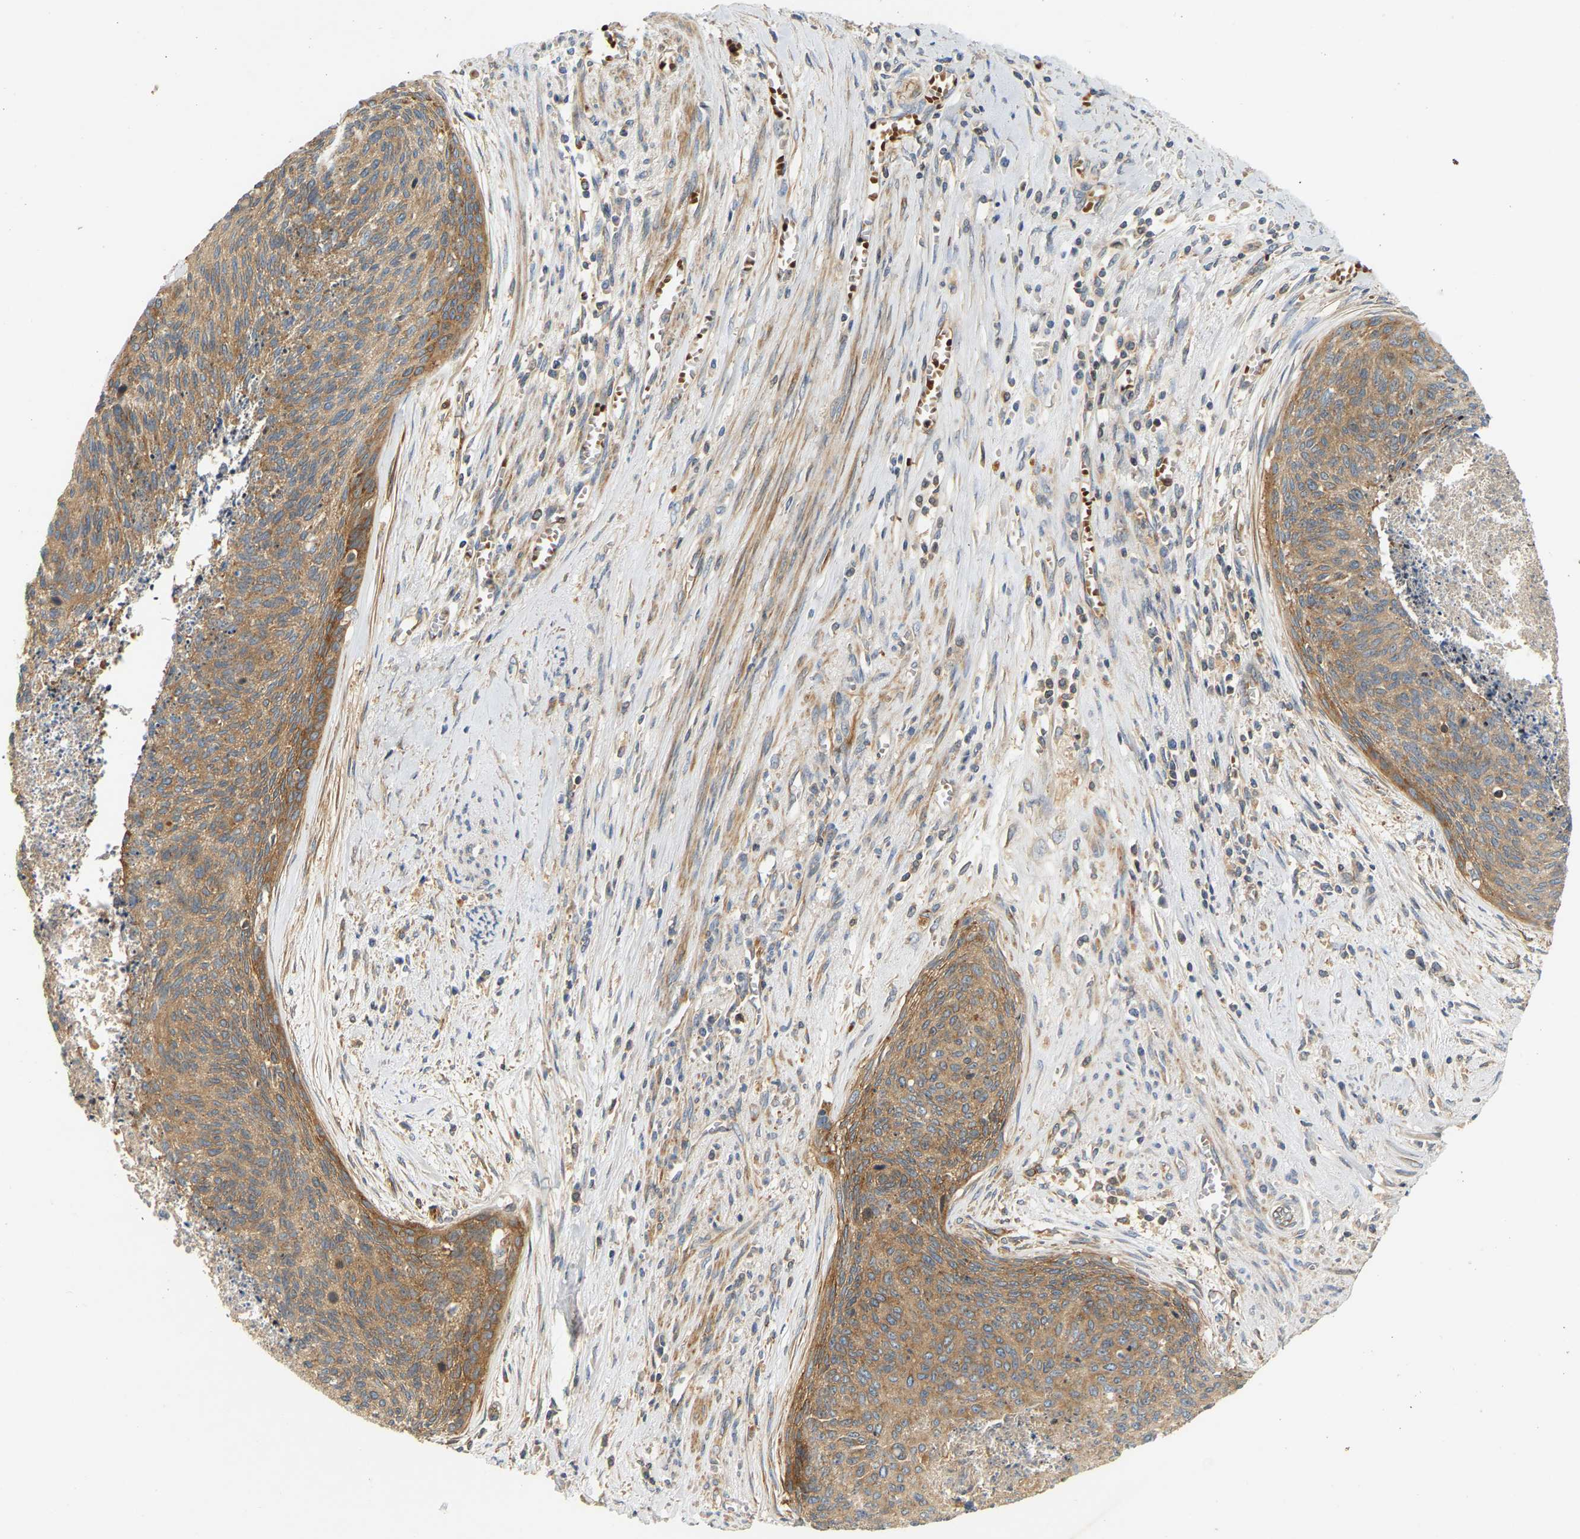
{"staining": {"intensity": "moderate", "quantity": ">75%", "location": "cytoplasmic/membranous"}, "tissue": "cervical cancer", "cell_type": "Tumor cells", "image_type": "cancer", "snomed": [{"axis": "morphology", "description": "Squamous cell carcinoma, NOS"}, {"axis": "topography", "description": "Cervix"}], "caption": "Immunohistochemical staining of human squamous cell carcinoma (cervical) shows medium levels of moderate cytoplasmic/membranous protein positivity in about >75% of tumor cells. Immunohistochemistry (ihc) stains the protein of interest in brown and the nuclei are stained blue.", "gene": "AKAP13", "patient": {"sex": "female", "age": 55}}